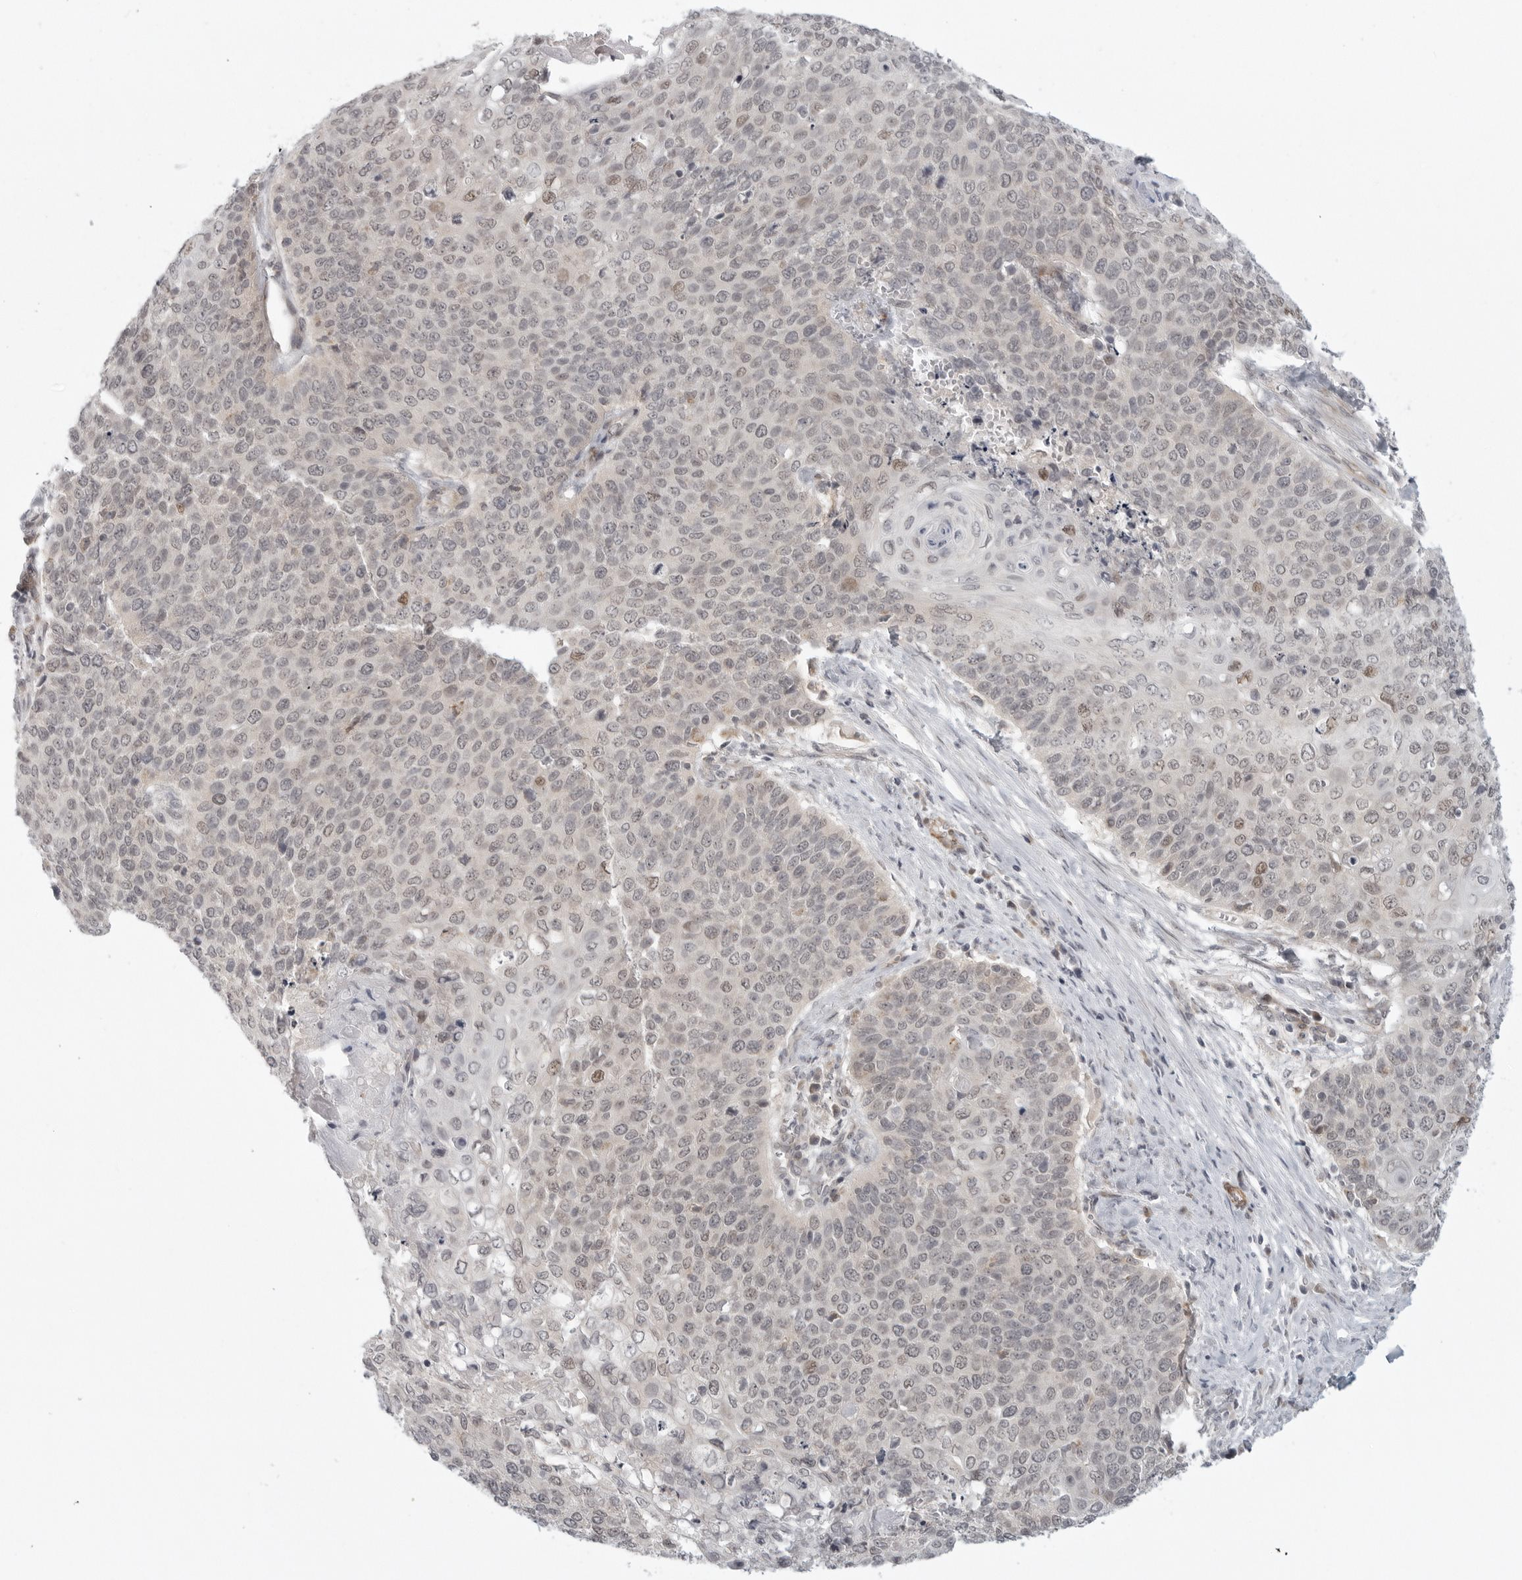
{"staining": {"intensity": "weak", "quantity": "<25%", "location": "nuclear"}, "tissue": "cervical cancer", "cell_type": "Tumor cells", "image_type": "cancer", "snomed": [{"axis": "morphology", "description": "Squamous cell carcinoma, NOS"}, {"axis": "topography", "description": "Cervix"}], "caption": "Immunohistochemical staining of cervical cancer reveals no significant staining in tumor cells. (DAB (3,3'-diaminobenzidine) immunohistochemistry (IHC), high magnification).", "gene": "TUT4", "patient": {"sex": "female", "age": 39}}